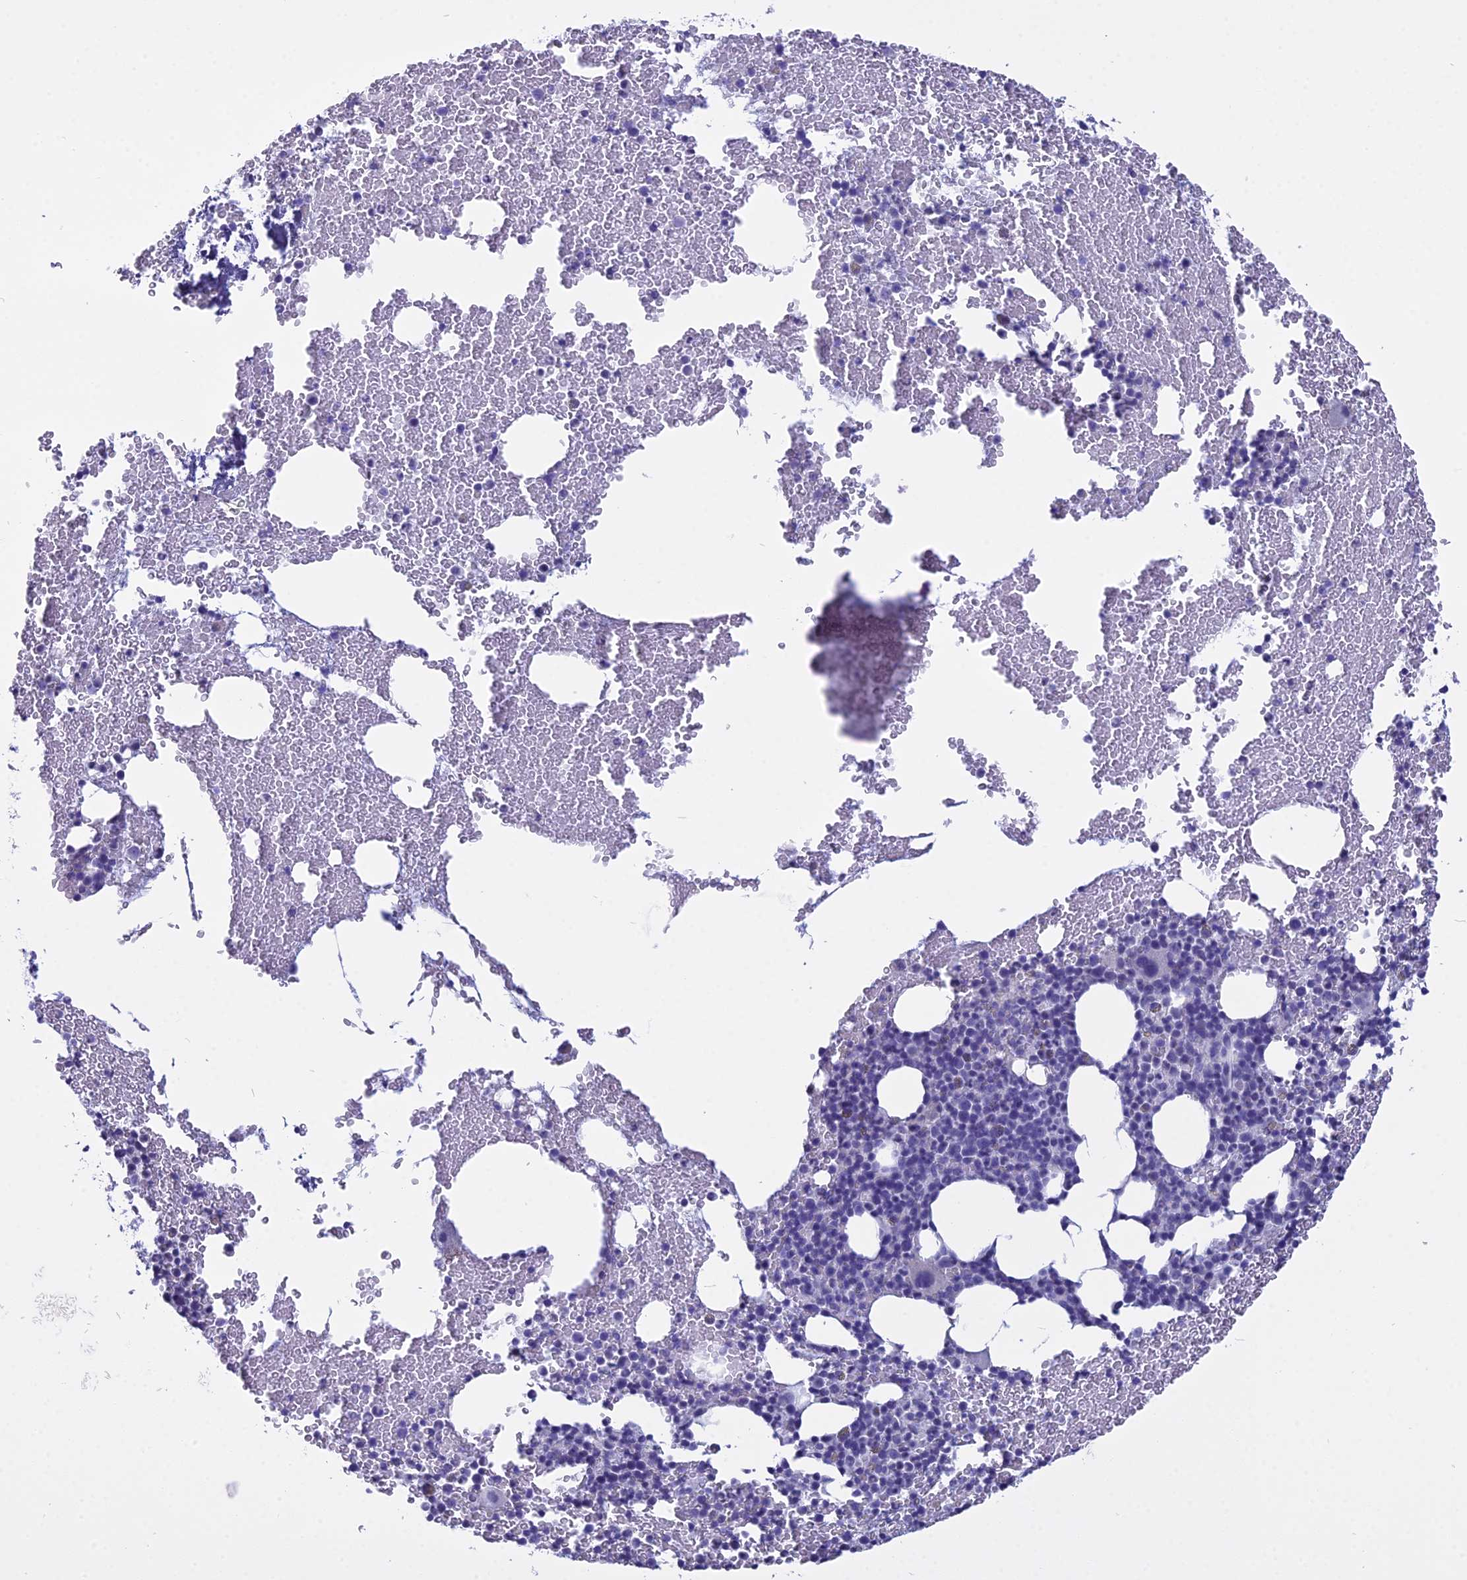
{"staining": {"intensity": "negative", "quantity": "none", "location": "none"}, "tissue": "bone marrow", "cell_type": "Hematopoietic cells", "image_type": "normal", "snomed": [{"axis": "morphology", "description": "Normal tissue, NOS"}, {"axis": "topography", "description": "Bone marrow"}], "caption": "High power microscopy micrograph of an immunohistochemistry (IHC) photomicrograph of unremarkable bone marrow, revealing no significant staining in hematopoietic cells. Brightfield microscopy of immunohistochemistry (IHC) stained with DAB (brown) and hematoxylin (blue), captured at high magnification.", "gene": "MAP6", "patient": {"sex": "male", "age": 57}}